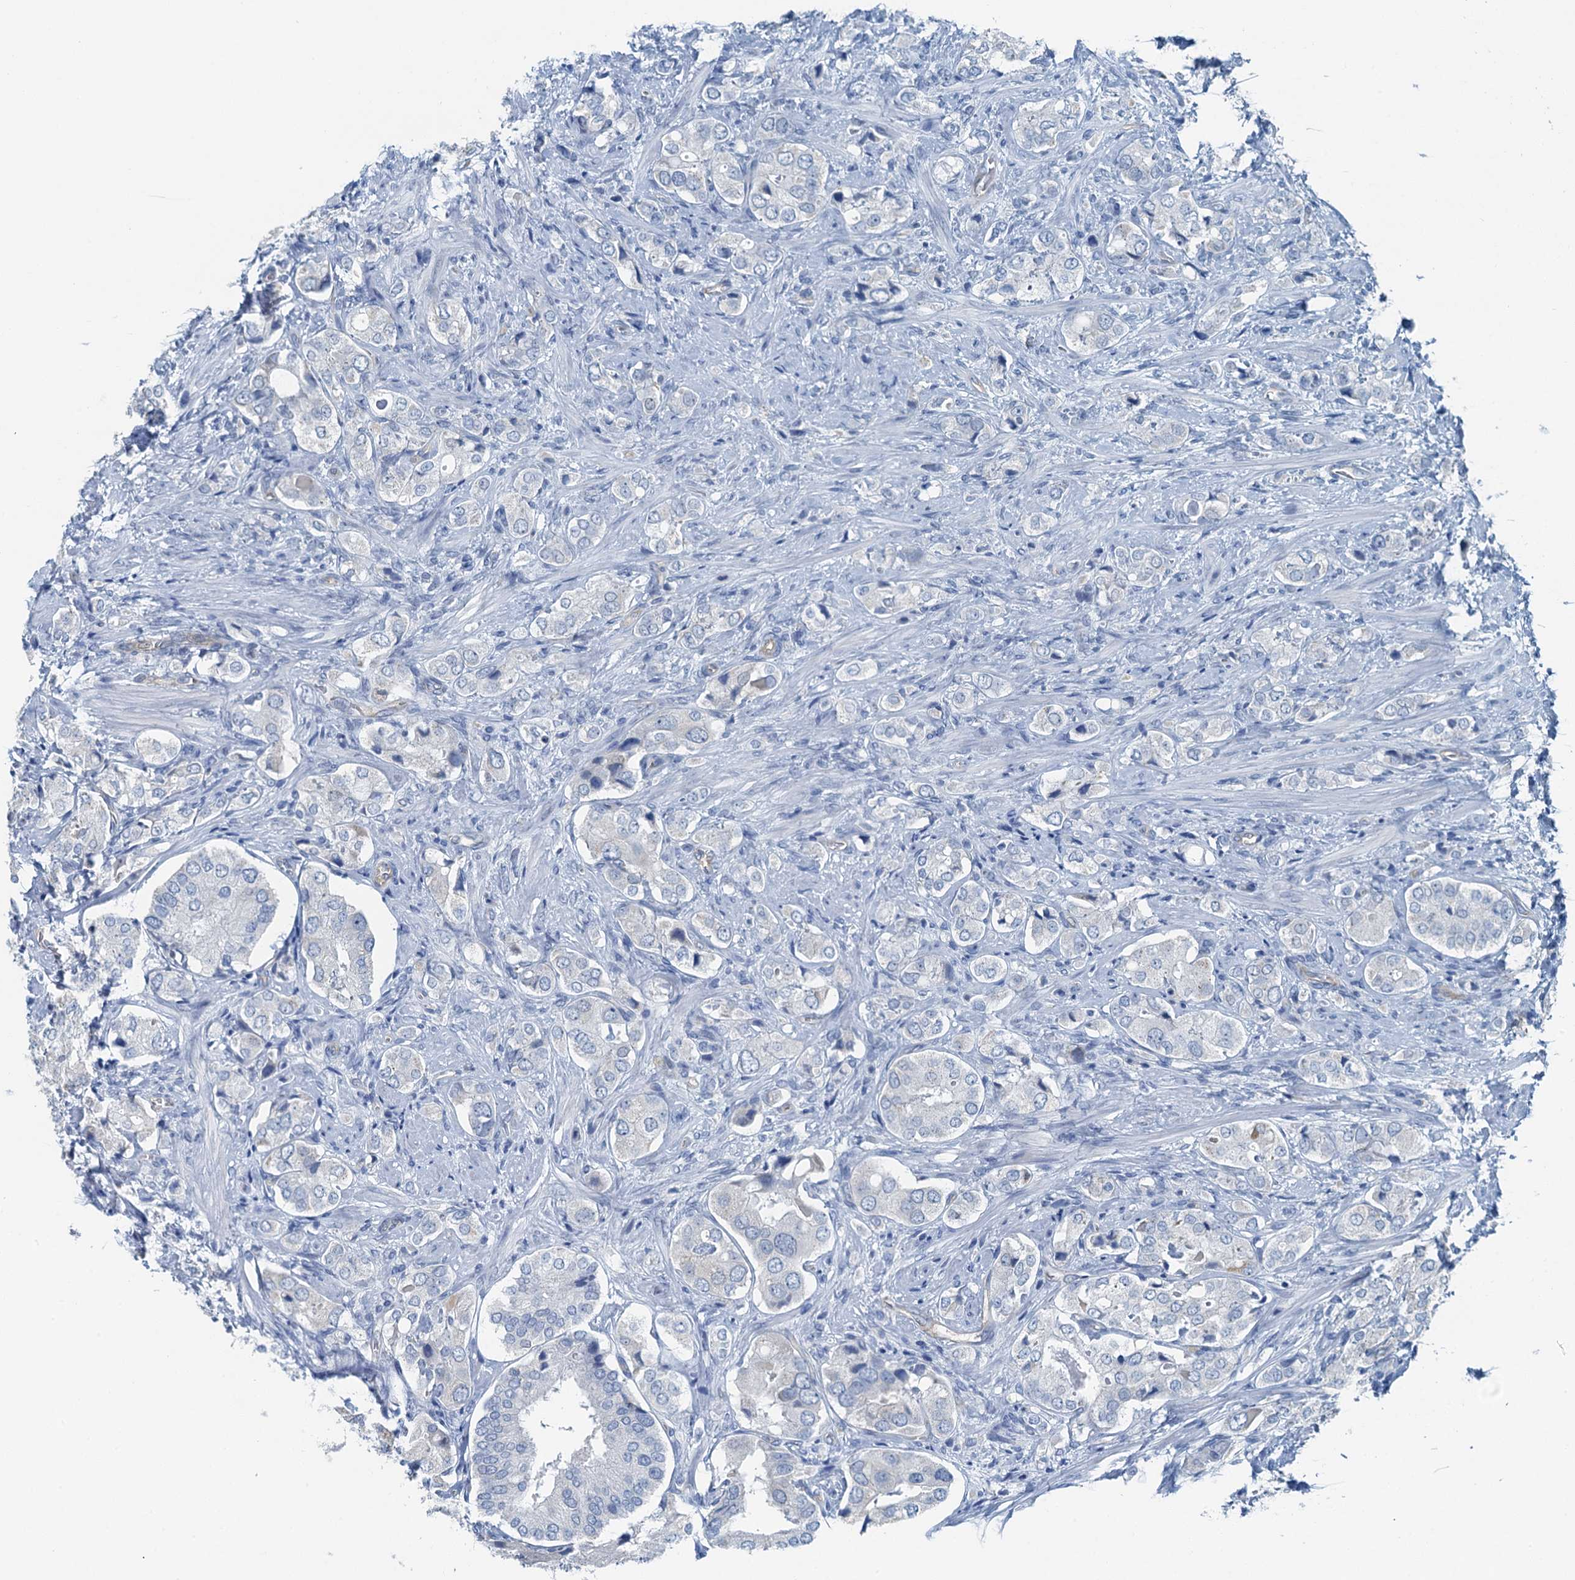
{"staining": {"intensity": "negative", "quantity": "none", "location": "none"}, "tissue": "prostate cancer", "cell_type": "Tumor cells", "image_type": "cancer", "snomed": [{"axis": "morphology", "description": "Adenocarcinoma, High grade"}, {"axis": "topography", "description": "Prostate"}], "caption": "Immunohistochemical staining of prostate cancer (high-grade adenocarcinoma) shows no significant positivity in tumor cells.", "gene": "GFOD2", "patient": {"sex": "male", "age": 65}}